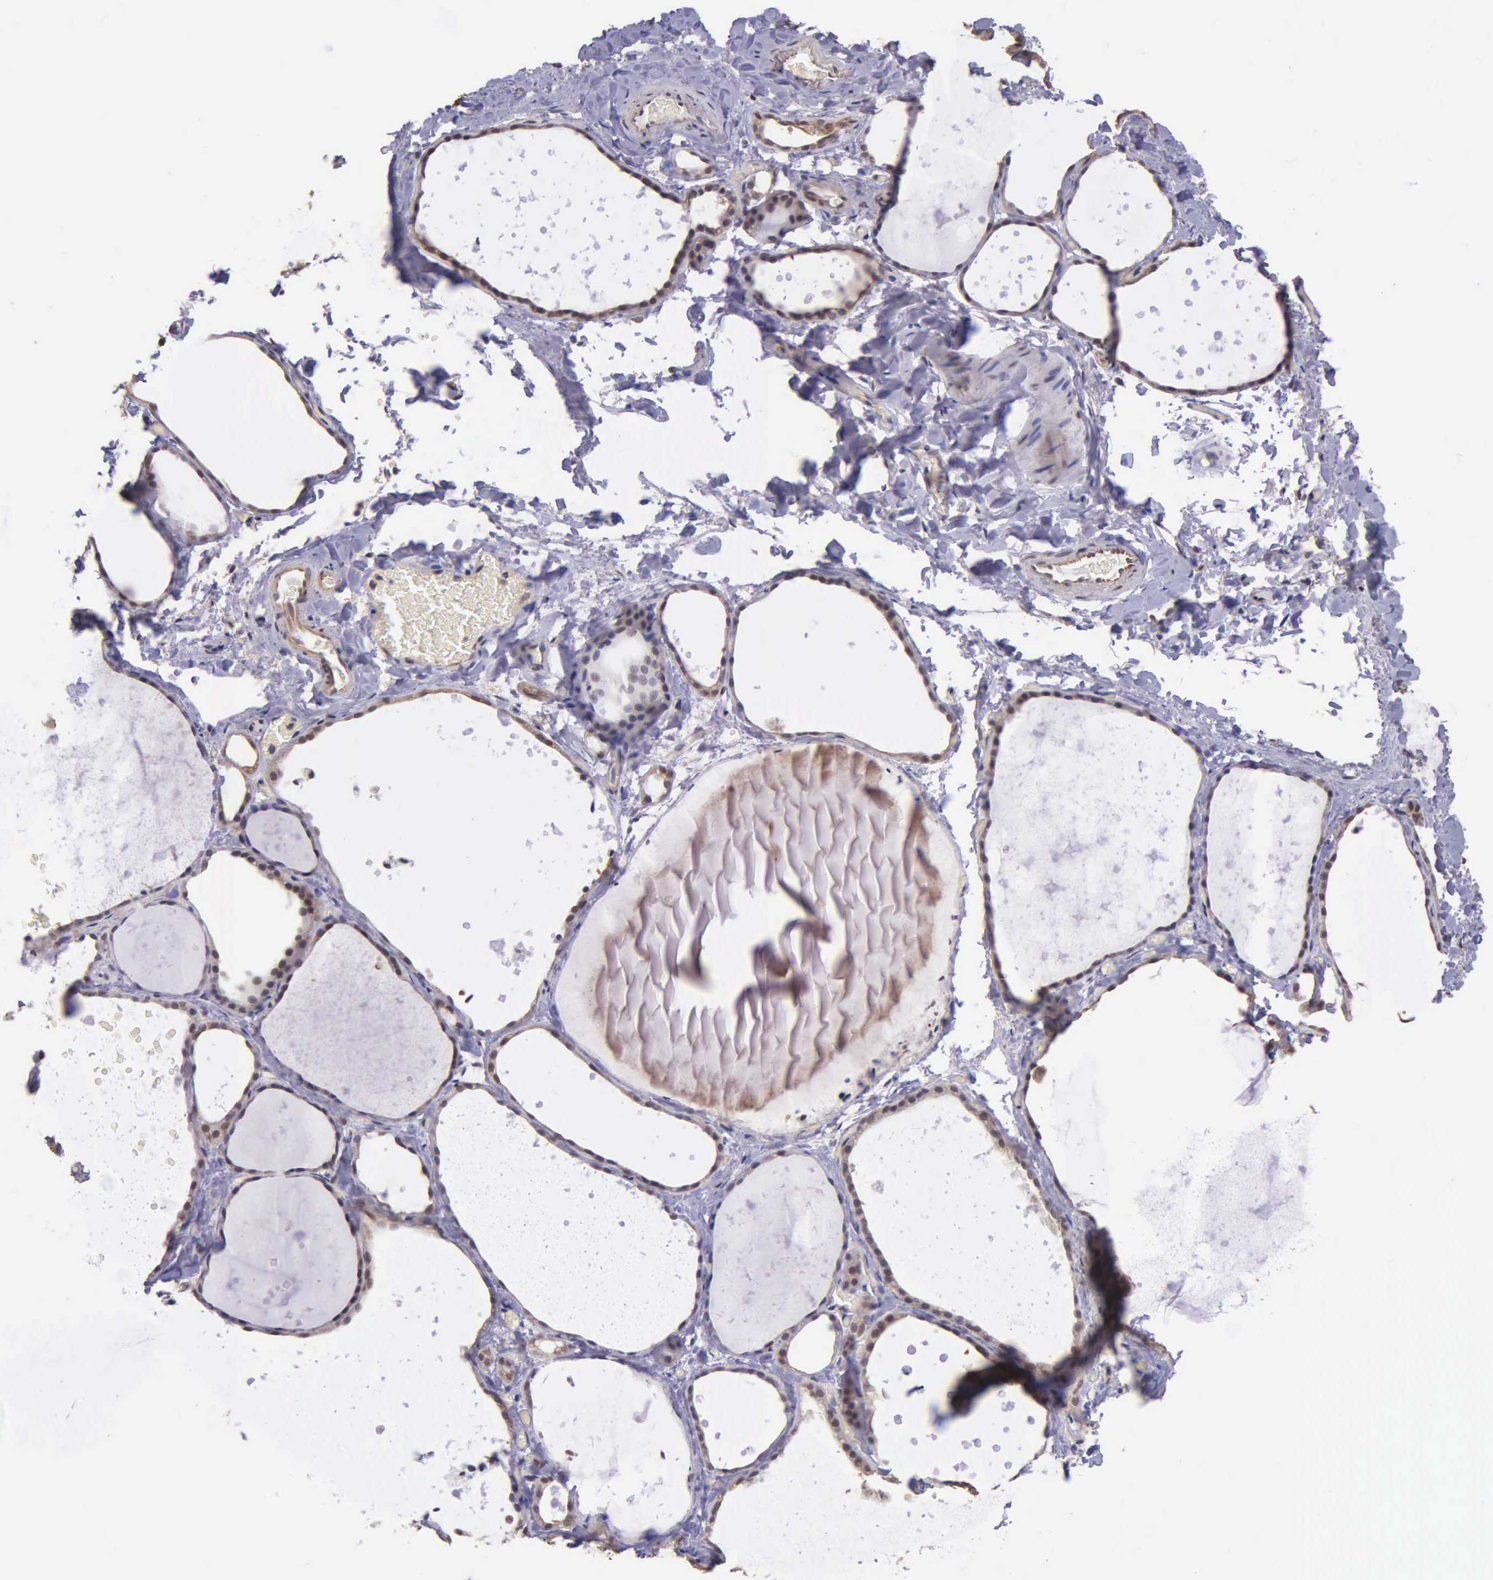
{"staining": {"intensity": "weak", "quantity": ">75%", "location": "cytoplasmic/membranous,nuclear"}, "tissue": "thyroid gland", "cell_type": "Glandular cells", "image_type": "normal", "snomed": [{"axis": "morphology", "description": "Normal tissue, NOS"}, {"axis": "topography", "description": "Thyroid gland"}], "caption": "This is a histology image of immunohistochemistry staining of benign thyroid gland, which shows weak staining in the cytoplasmic/membranous,nuclear of glandular cells.", "gene": "PSMC1", "patient": {"sex": "male", "age": 76}}